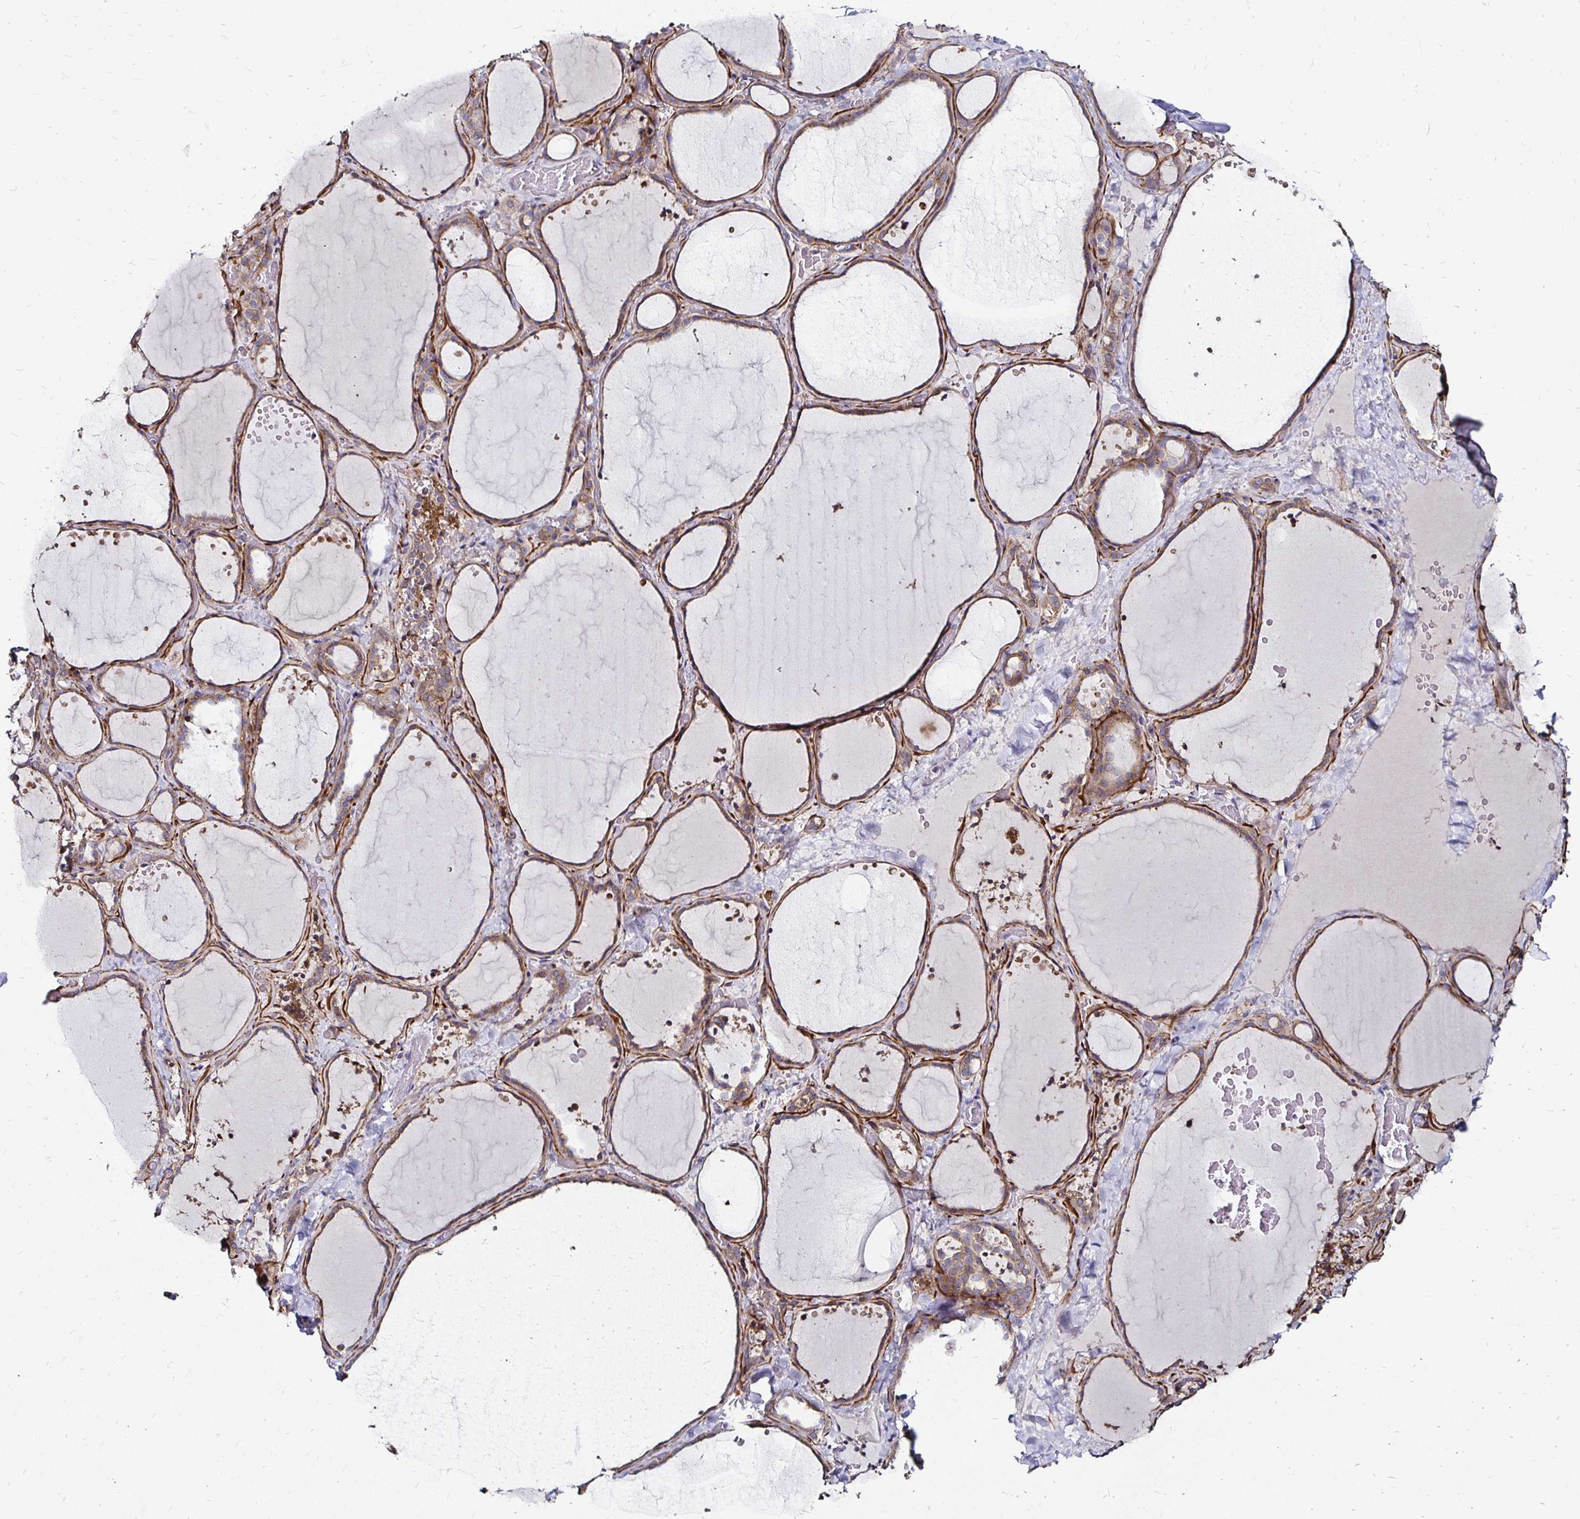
{"staining": {"intensity": "weak", "quantity": ">75%", "location": "cytoplasmic/membranous"}, "tissue": "thyroid gland", "cell_type": "Glandular cells", "image_type": "normal", "snomed": [{"axis": "morphology", "description": "Normal tissue, NOS"}, {"axis": "topography", "description": "Thyroid gland"}], "caption": "IHC micrograph of normal thyroid gland: human thyroid gland stained using immunohistochemistry shows low levels of weak protein expression localized specifically in the cytoplasmic/membranous of glandular cells, appearing as a cytoplasmic/membranous brown color.", "gene": "NCSTN", "patient": {"sex": "female", "age": 36}}